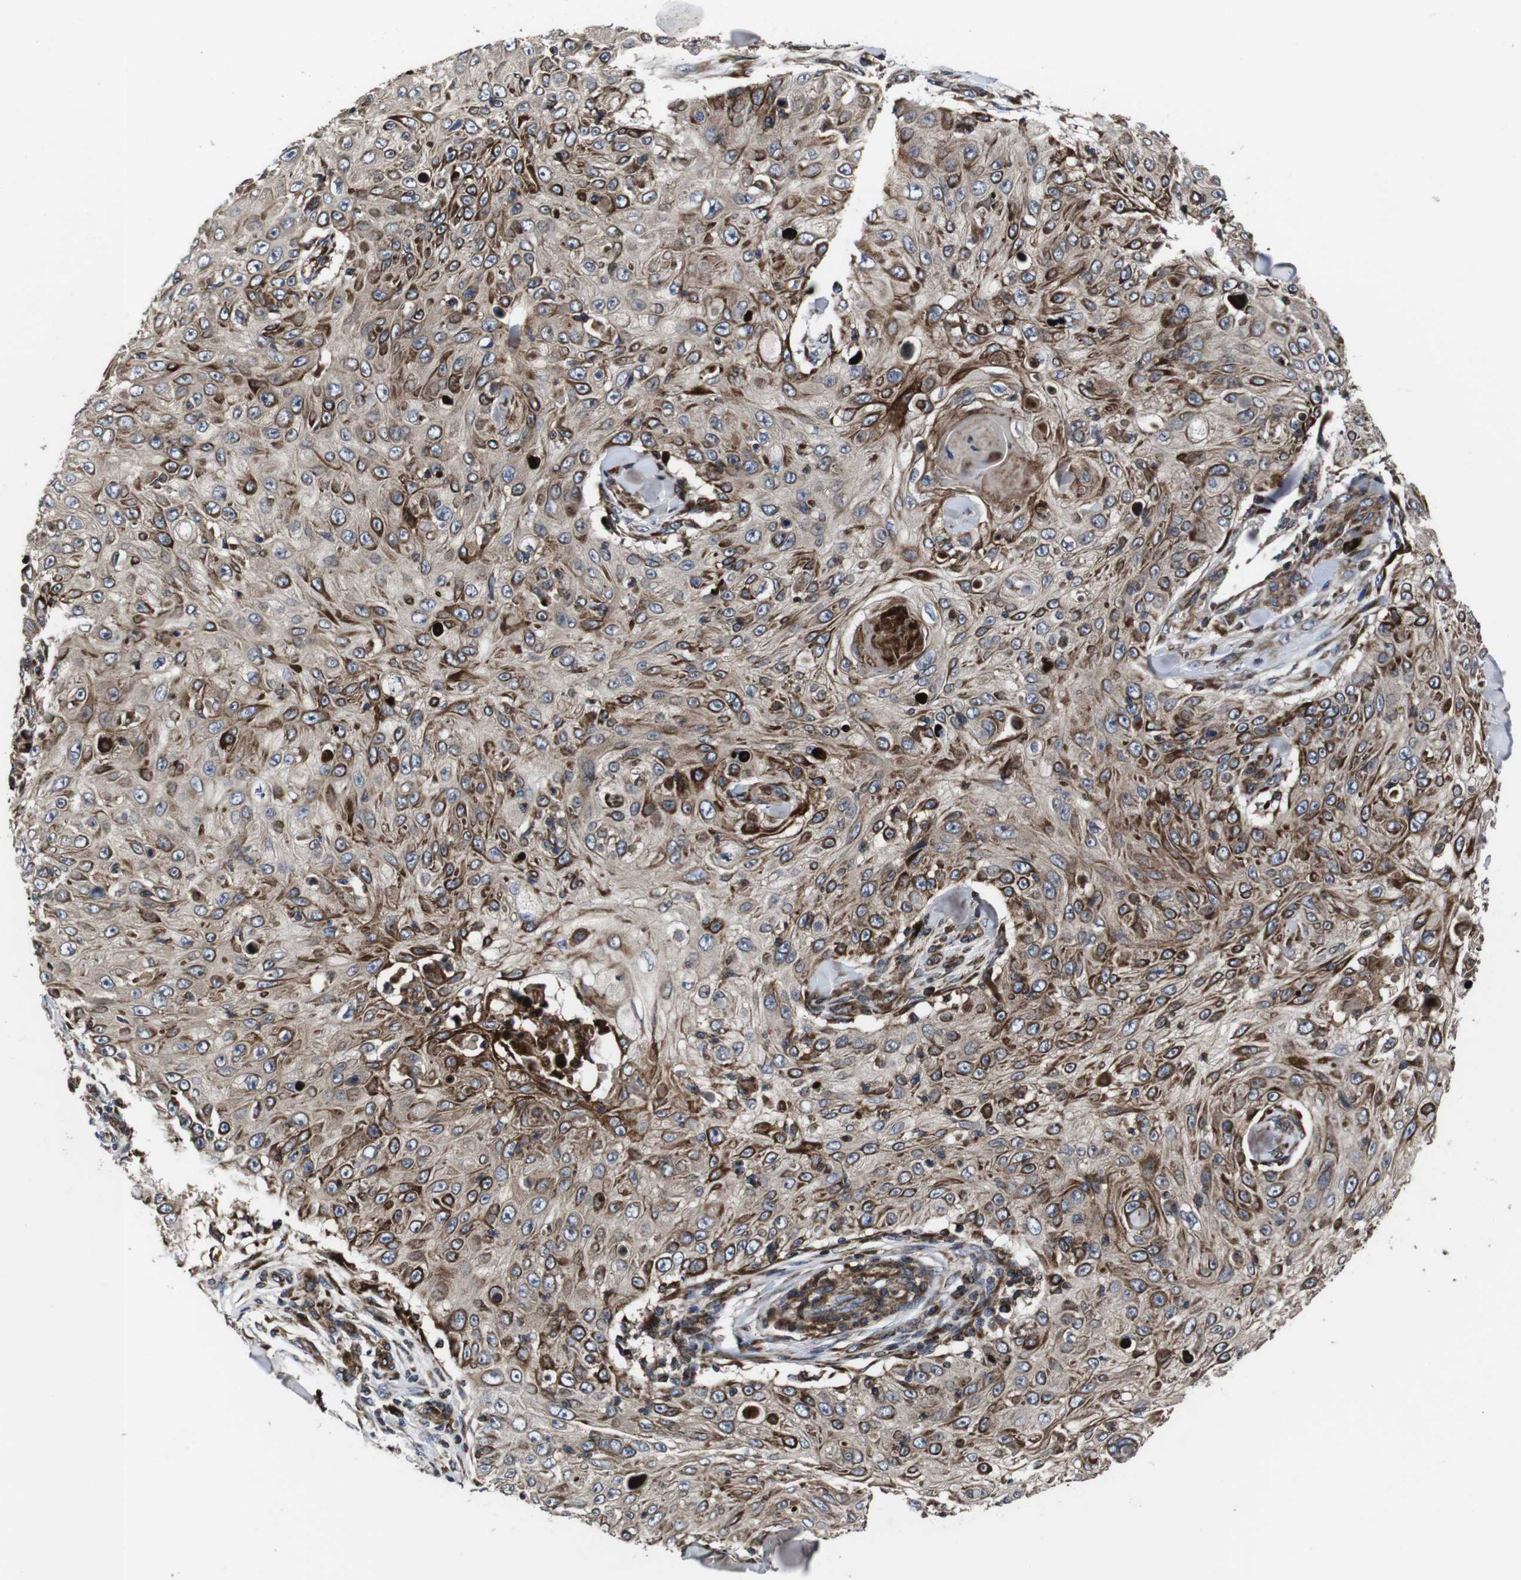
{"staining": {"intensity": "moderate", "quantity": ">75%", "location": "cytoplasmic/membranous"}, "tissue": "skin cancer", "cell_type": "Tumor cells", "image_type": "cancer", "snomed": [{"axis": "morphology", "description": "Squamous cell carcinoma, NOS"}, {"axis": "topography", "description": "Skin"}], "caption": "This histopathology image exhibits skin cancer (squamous cell carcinoma) stained with immunohistochemistry (IHC) to label a protein in brown. The cytoplasmic/membranous of tumor cells show moderate positivity for the protein. Nuclei are counter-stained blue.", "gene": "SMYD3", "patient": {"sex": "male", "age": 86}}